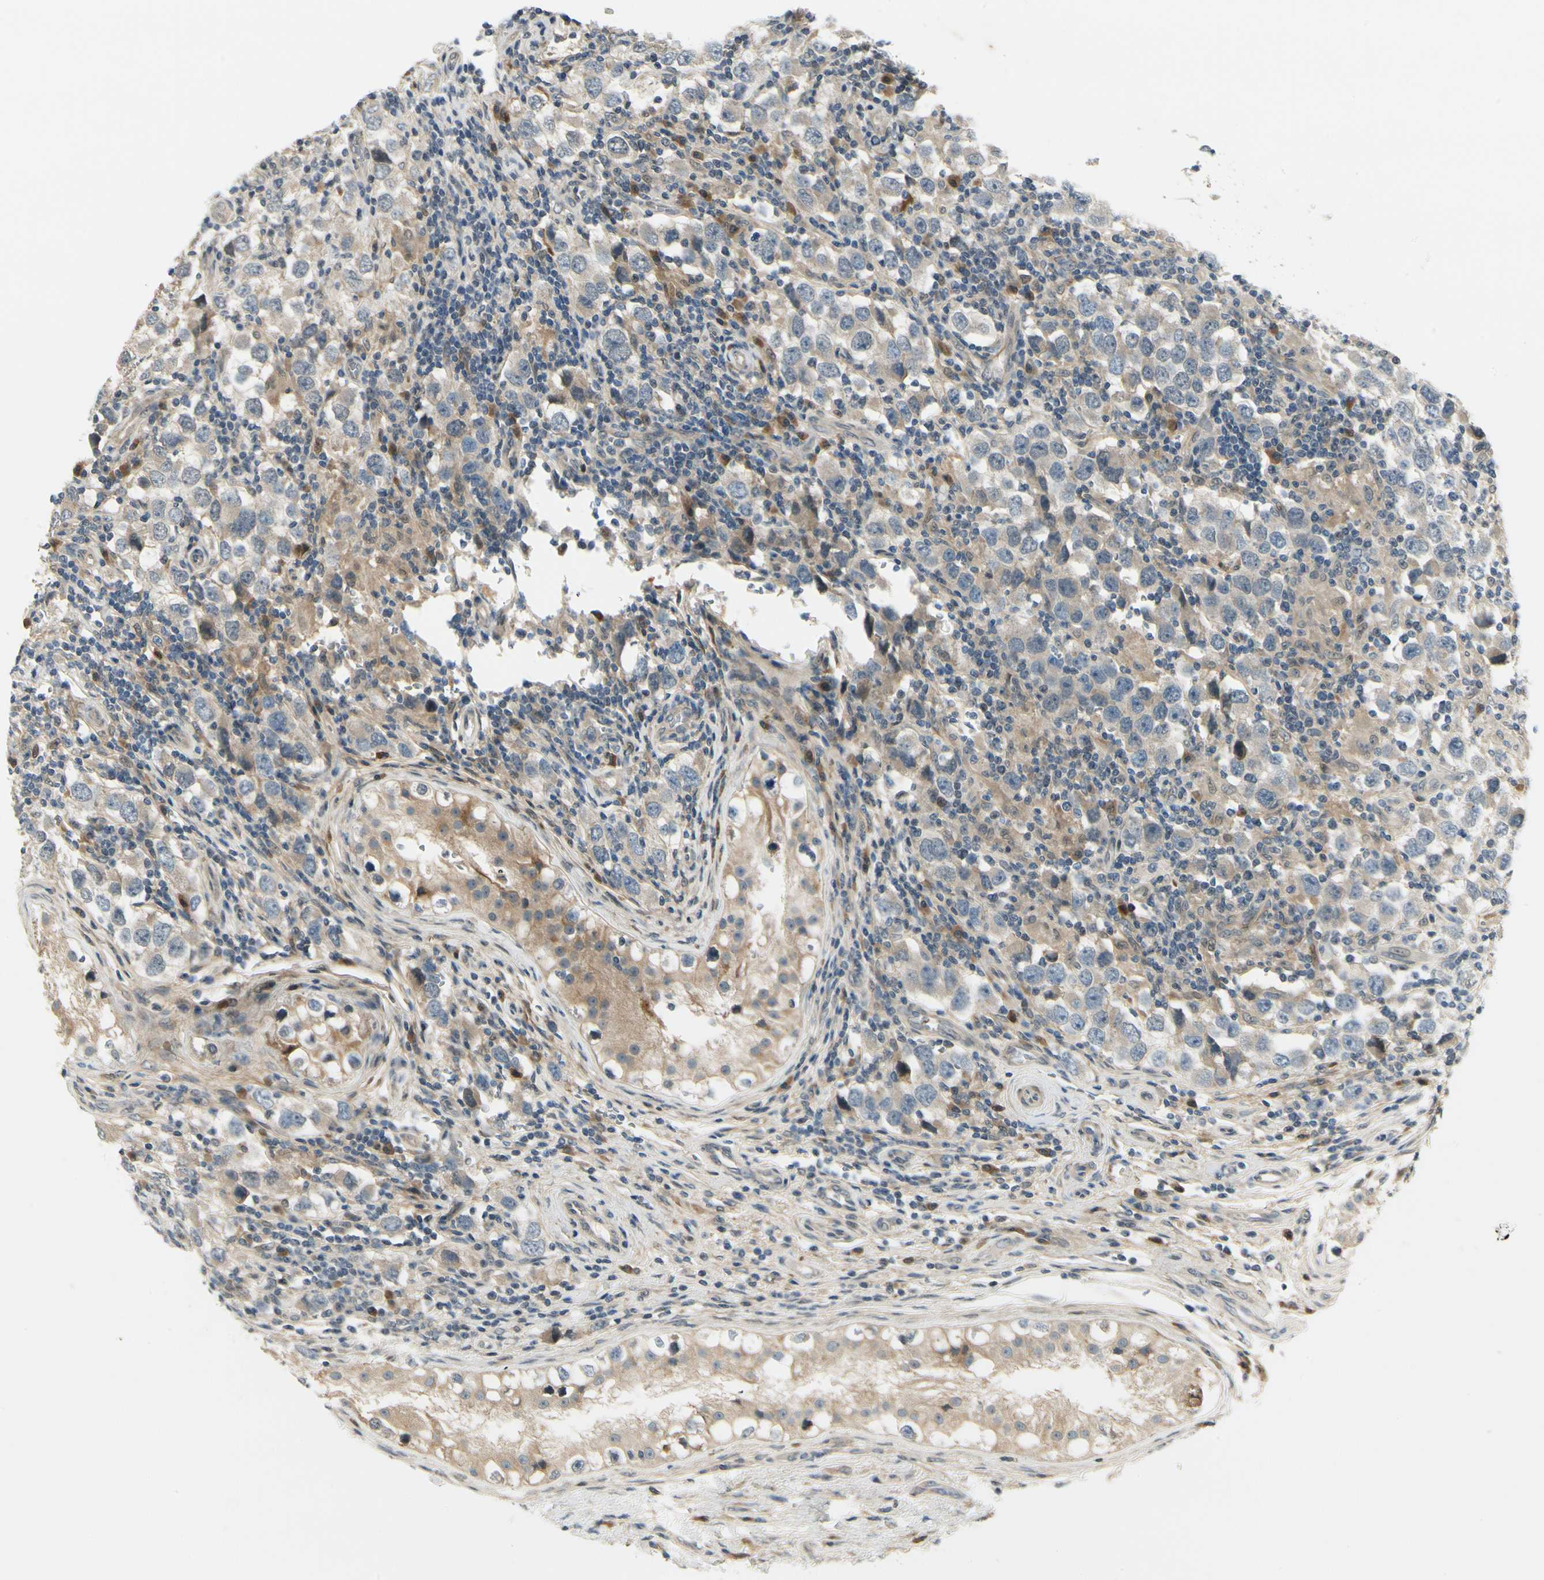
{"staining": {"intensity": "weak", "quantity": "25%-75%", "location": "cytoplasmic/membranous"}, "tissue": "testis cancer", "cell_type": "Tumor cells", "image_type": "cancer", "snomed": [{"axis": "morphology", "description": "Carcinoma, Embryonal, NOS"}, {"axis": "topography", "description": "Testis"}], "caption": "Human testis embryonal carcinoma stained with a brown dye displays weak cytoplasmic/membranous positive staining in about 25%-75% of tumor cells.", "gene": "EPHB3", "patient": {"sex": "male", "age": 21}}